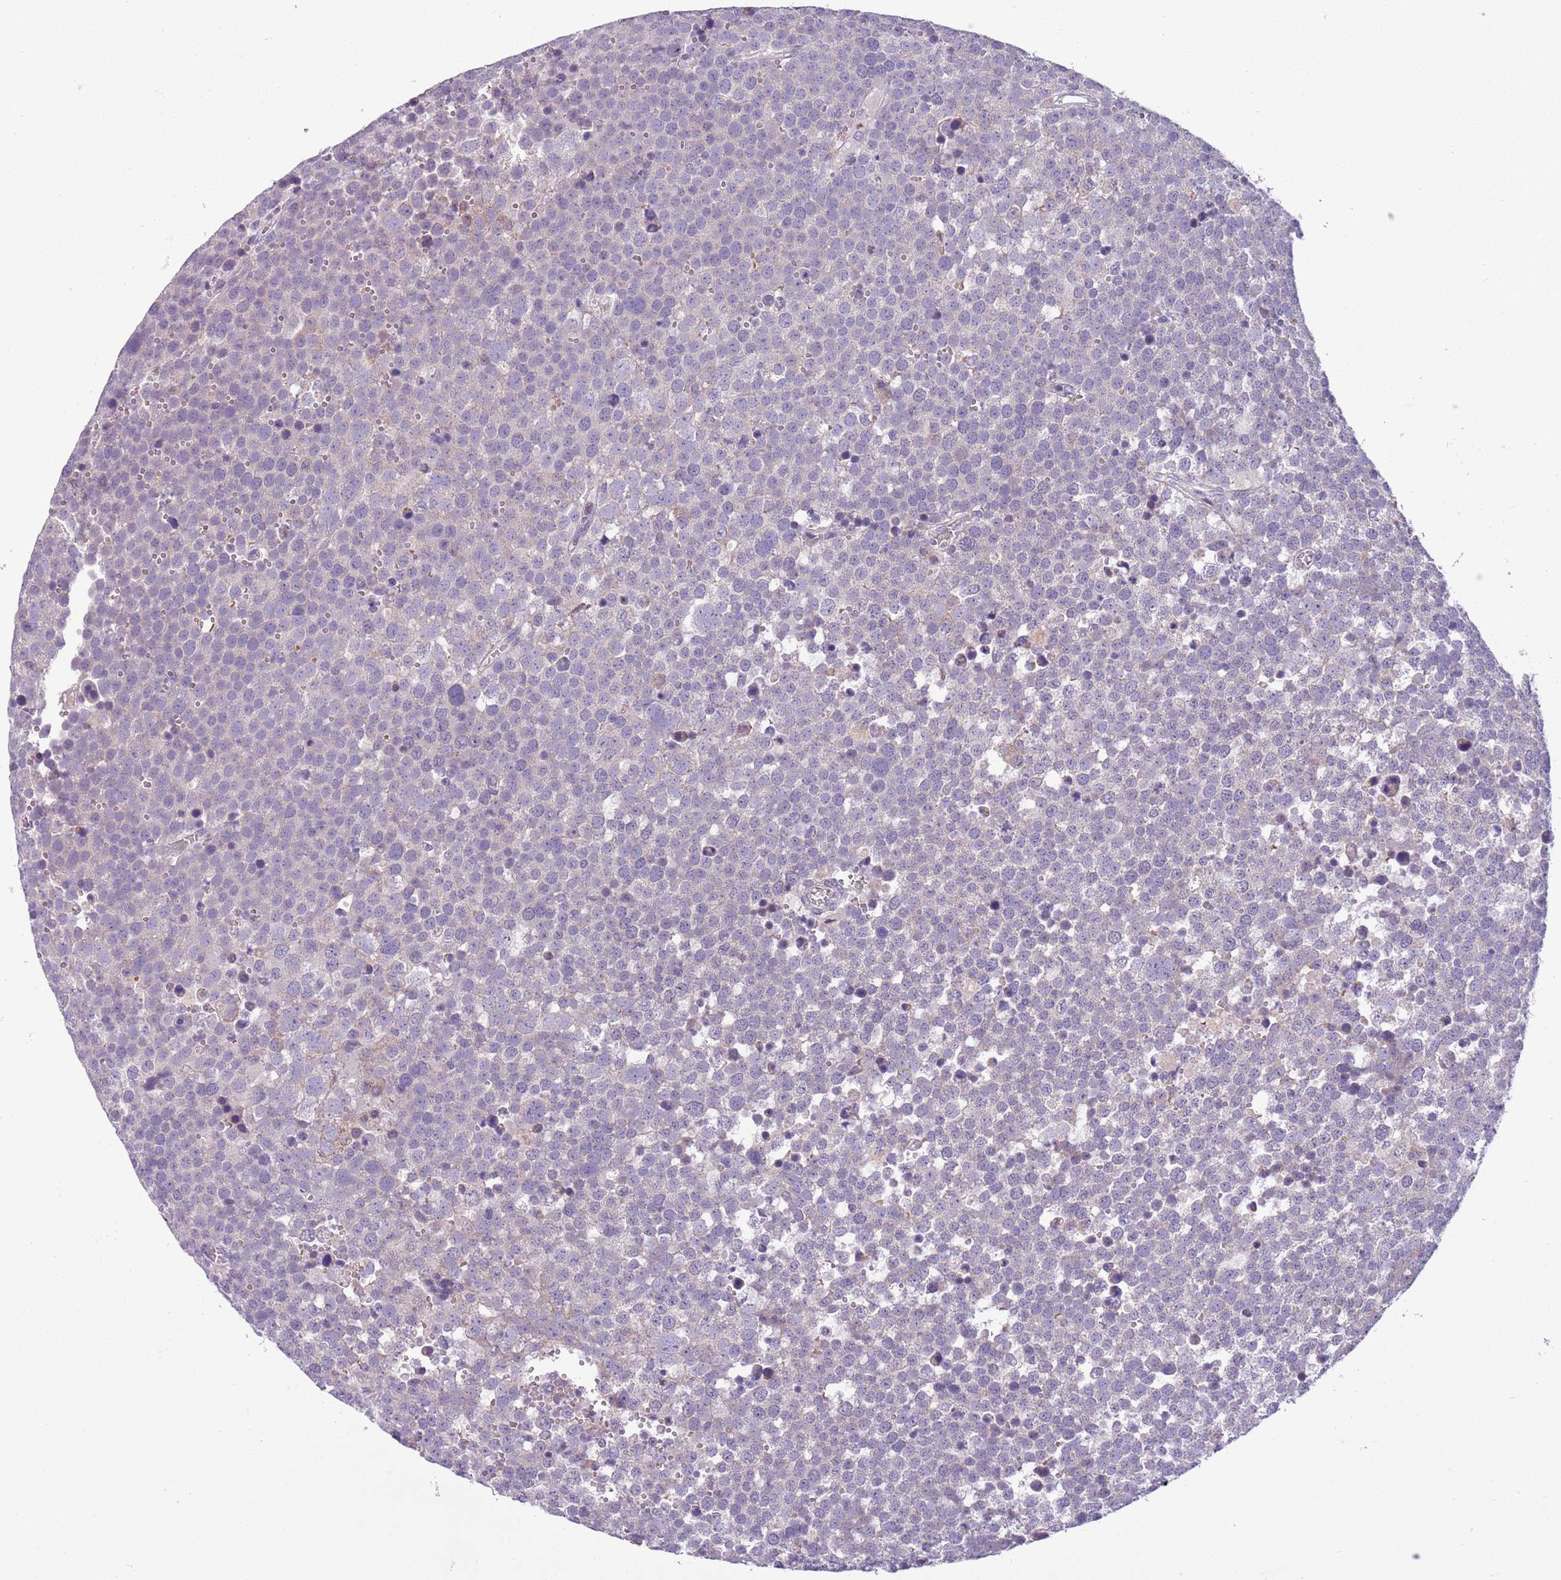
{"staining": {"intensity": "negative", "quantity": "none", "location": "none"}, "tissue": "testis cancer", "cell_type": "Tumor cells", "image_type": "cancer", "snomed": [{"axis": "morphology", "description": "Seminoma, NOS"}, {"axis": "topography", "description": "Testis"}], "caption": "Immunohistochemistry (IHC) micrograph of neoplastic tissue: testis cancer (seminoma) stained with DAB reveals no significant protein positivity in tumor cells. Nuclei are stained in blue.", "gene": "ADCY7", "patient": {"sex": "male", "age": 71}}